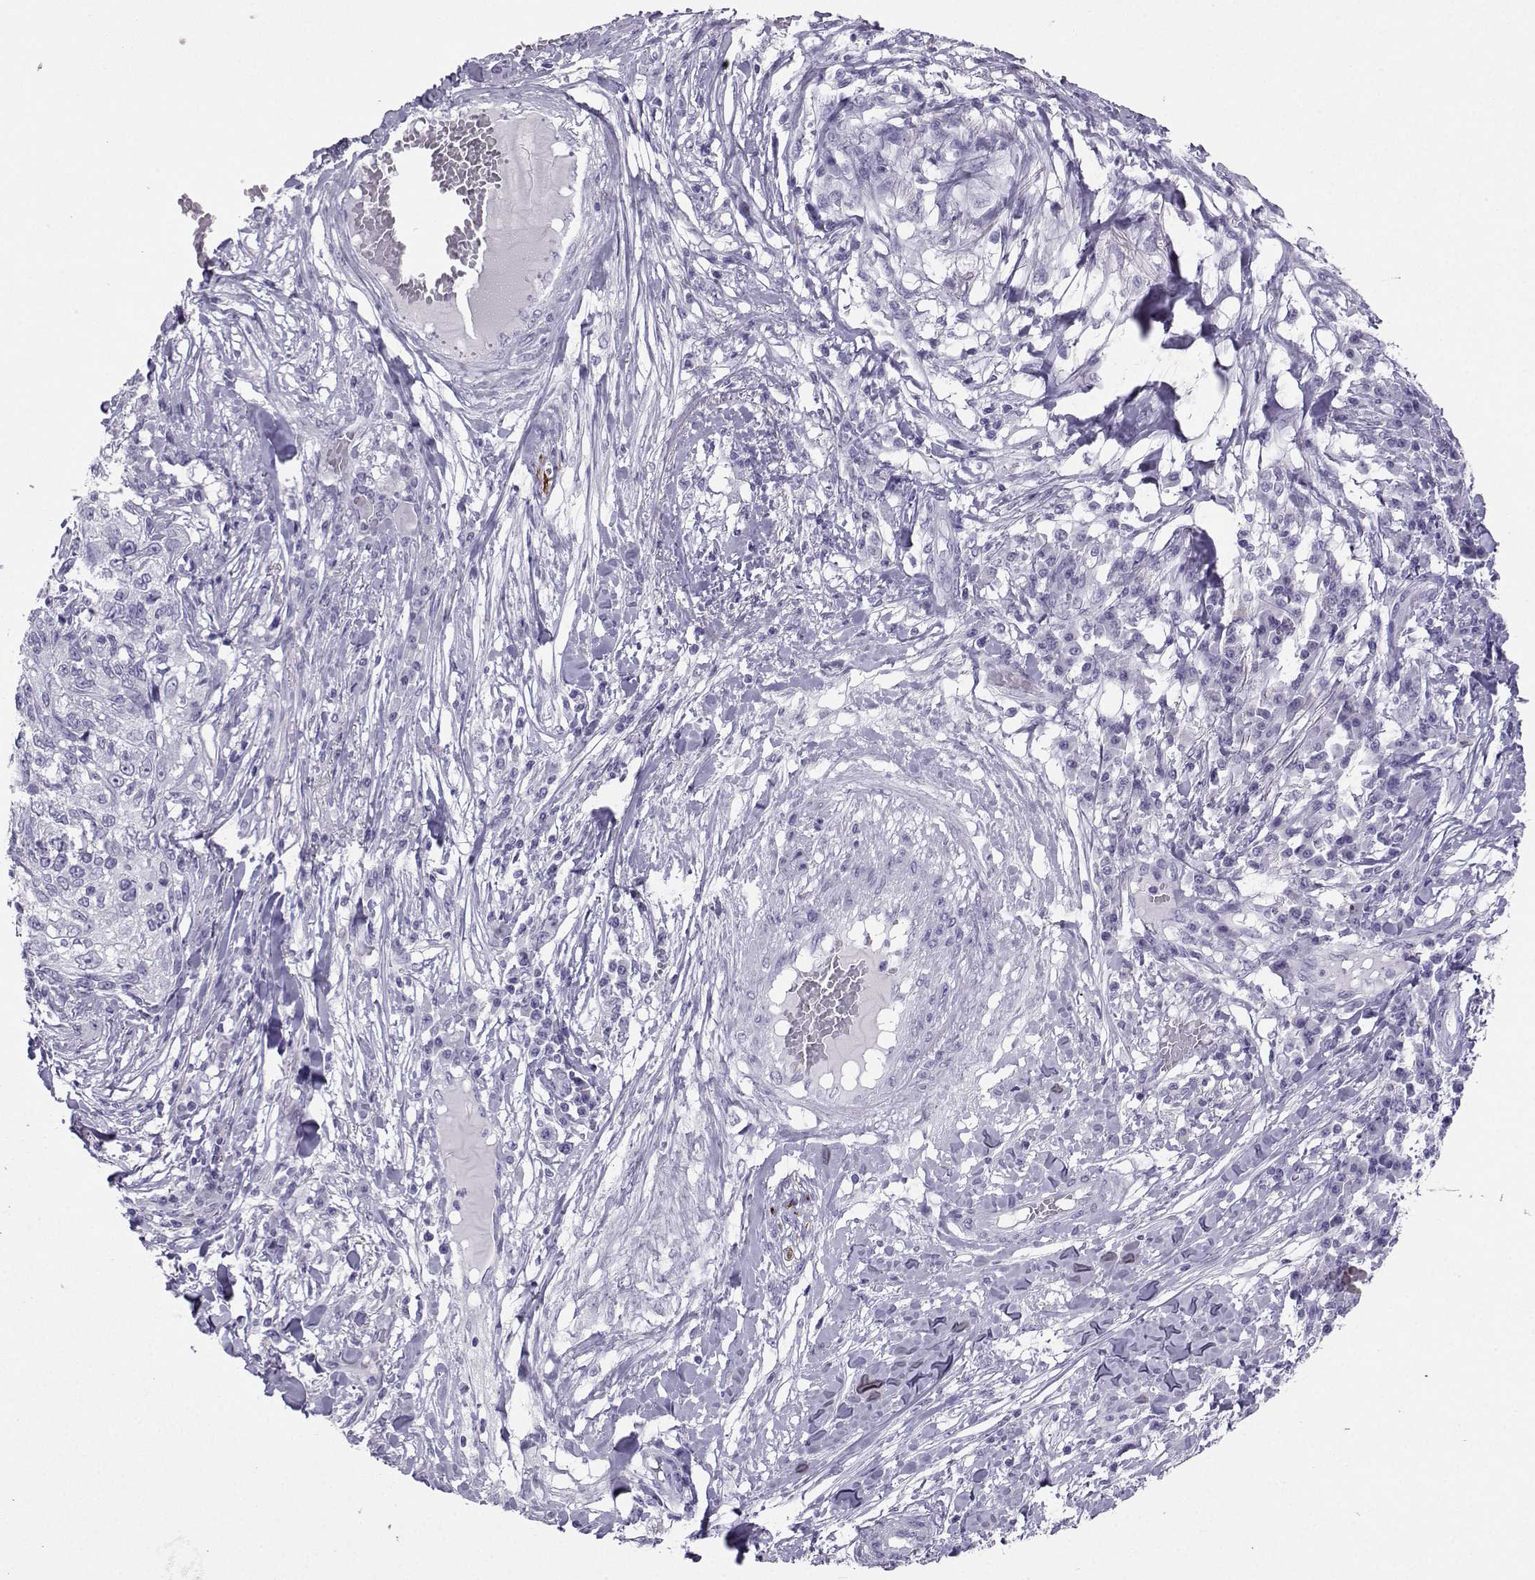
{"staining": {"intensity": "negative", "quantity": "none", "location": "none"}, "tissue": "skin cancer", "cell_type": "Tumor cells", "image_type": "cancer", "snomed": [{"axis": "morphology", "description": "Squamous cell carcinoma, NOS"}, {"axis": "topography", "description": "Skin"}], "caption": "This image is of skin squamous cell carcinoma stained with immunohistochemistry to label a protein in brown with the nuclei are counter-stained blue. There is no staining in tumor cells.", "gene": "NEFL", "patient": {"sex": "male", "age": 92}}